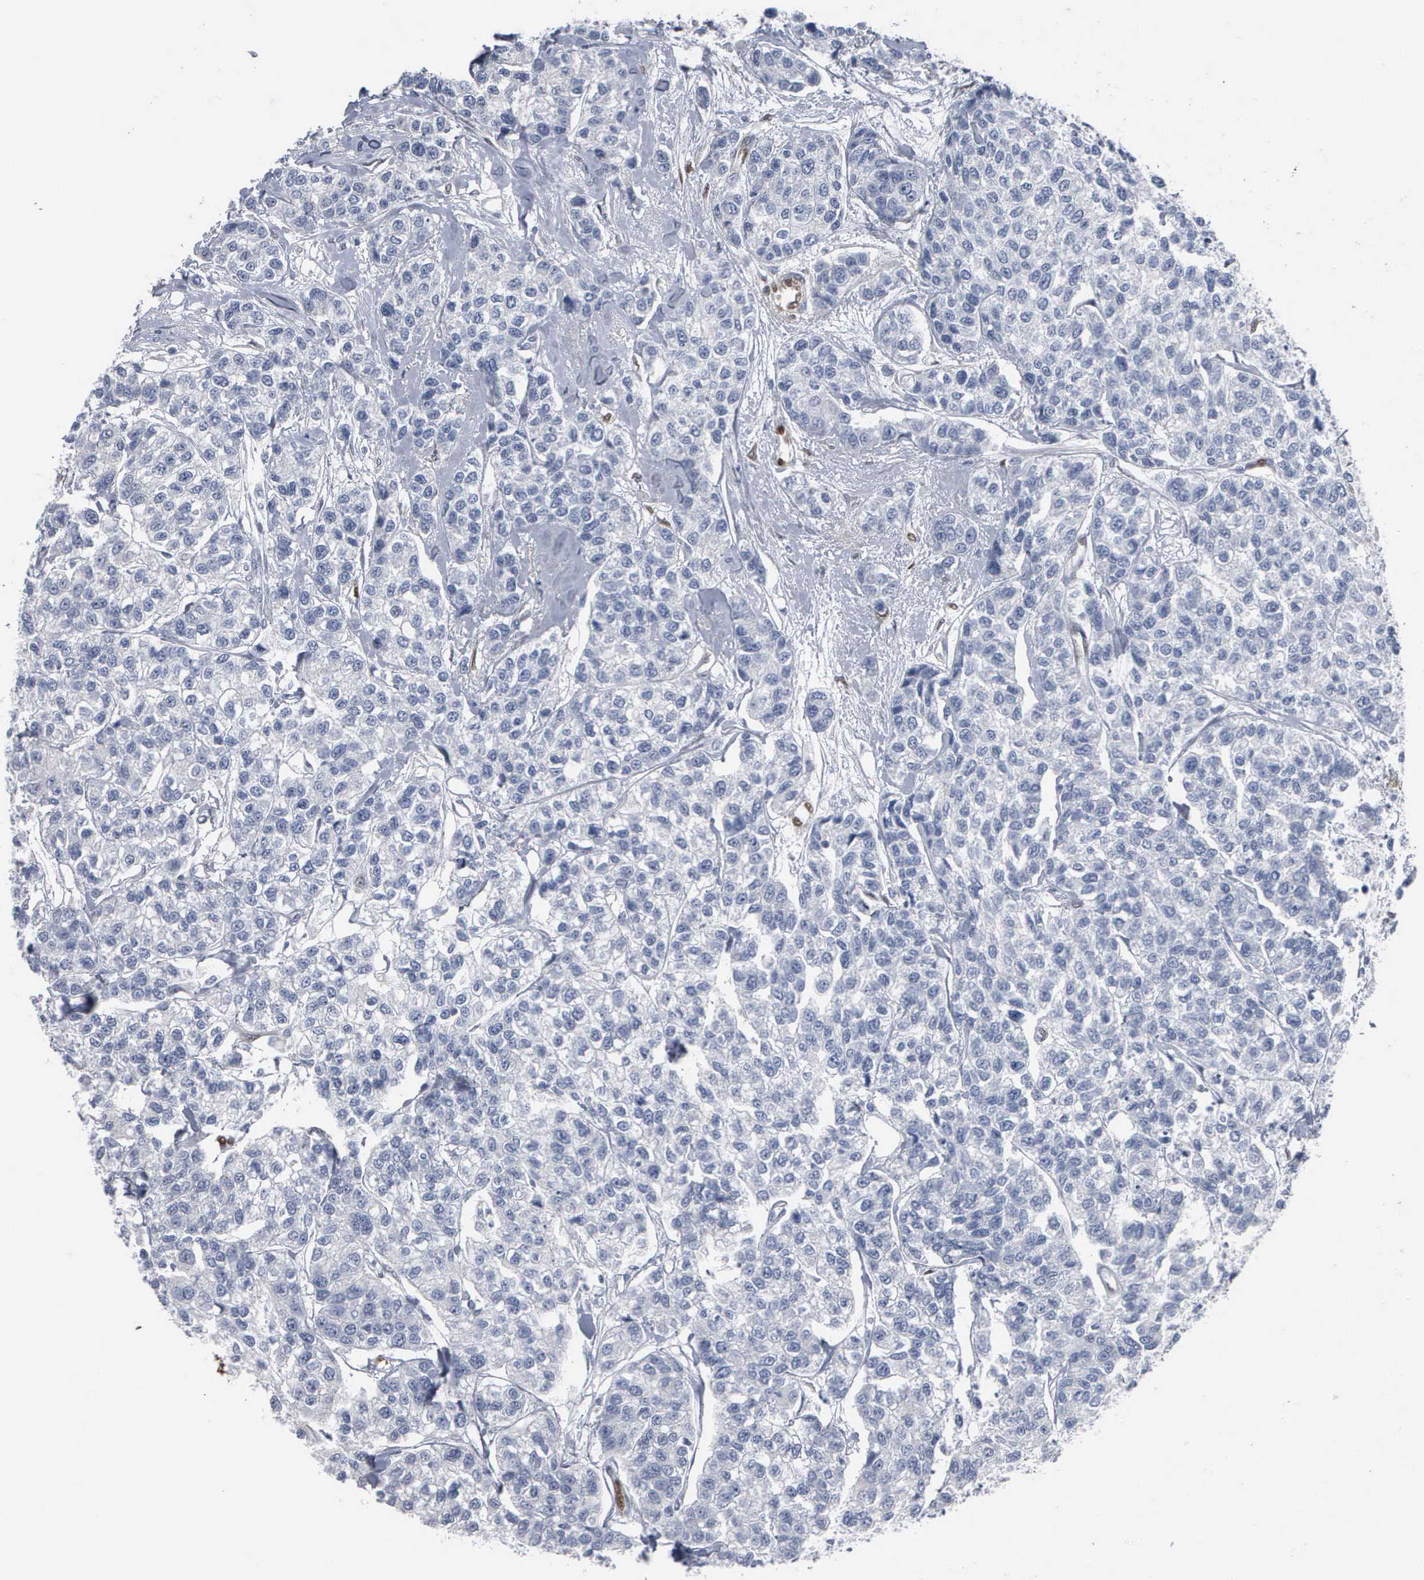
{"staining": {"intensity": "negative", "quantity": "none", "location": "none"}, "tissue": "breast cancer", "cell_type": "Tumor cells", "image_type": "cancer", "snomed": [{"axis": "morphology", "description": "Duct carcinoma"}, {"axis": "topography", "description": "Breast"}], "caption": "IHC of human breast cancer (intraductal carcinoma) displays no expression in tumor cells.", "gene": "FGF2", "patient": {"sex": "female", "age": 51}}